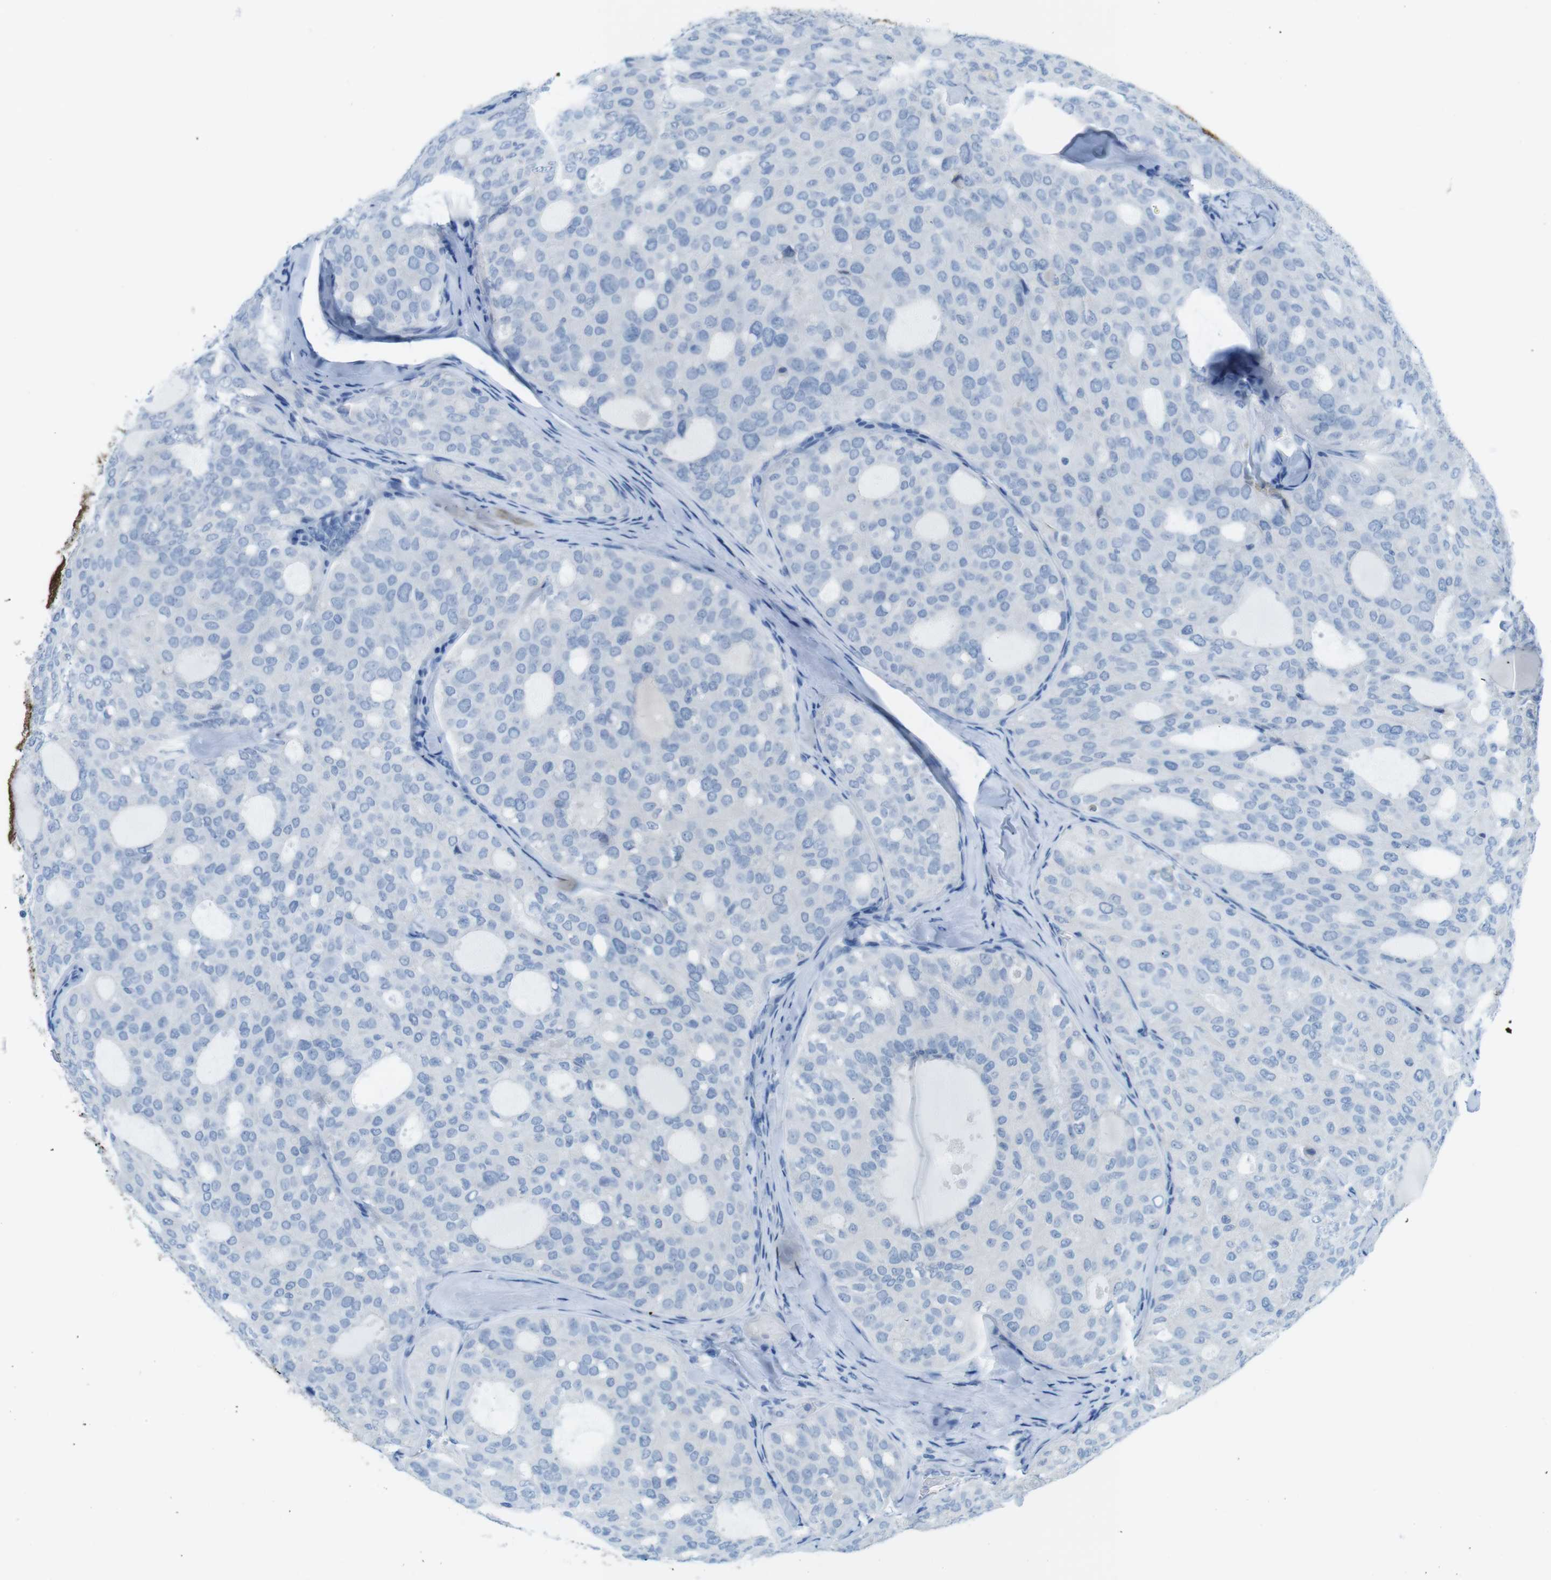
{"staining": {"intensity": "negative", "quantity": "none", "location": "none"}, "tissue": "thyroid cancer", "cell_type": "Tumor cells", "image_type": "cancer", "snomed": [{"axis": "morphology", "description": "Follicular adenoma carcinoma, NOS"}, {"axis": "topography", "description": "Thyroid gland"}], "caption": "Immunohistochemistry (IHC) histopathology image of human follicular adenoma carcinoma (thyroid) stained for a protein (brown), which demonstrates no expression in tumor cells.", "gene": "GAP43", "patient": {"sex": "male", "age": 75}}